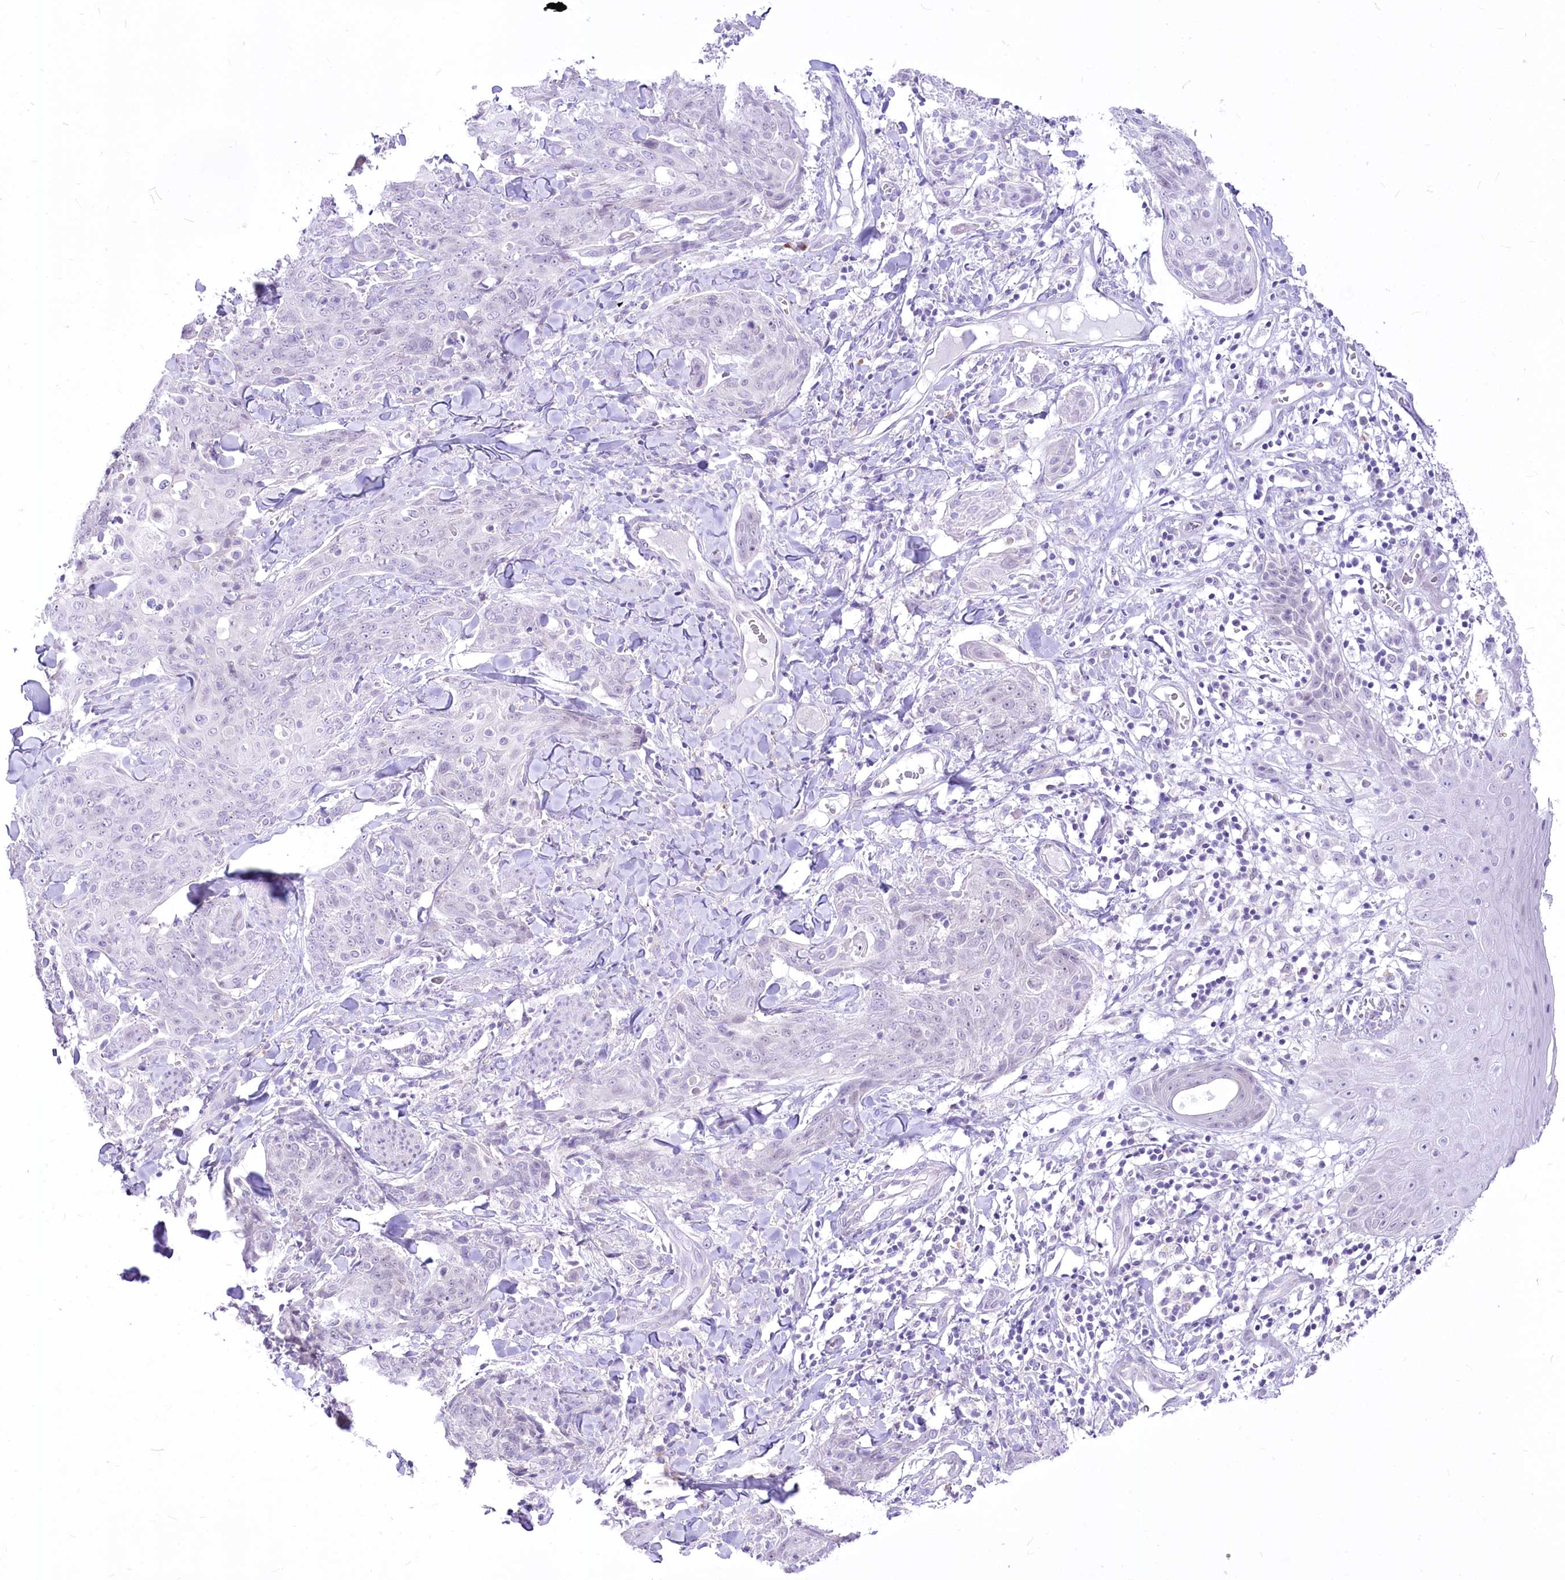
{"staining": {"intensity": "negative", "quantity": "none", "location": "none"}, "tissue": "skin cancer", "cell_type": "Tumor cells", "image_type": "cancer", "snomed": [{"axis": "morphology", "description": "Squamous cell carcinoma, NOS"}, {"axis": "topography", "description": "Skin"}, {"axis": "topography", "description": "Vulva"}], "caption": "Histopathology image shows no significant protein staining in tumor cells of squamous cell carcinoma (skin).", "gene": "BEND7", "patient": {"sex": "female", "age": 85}}